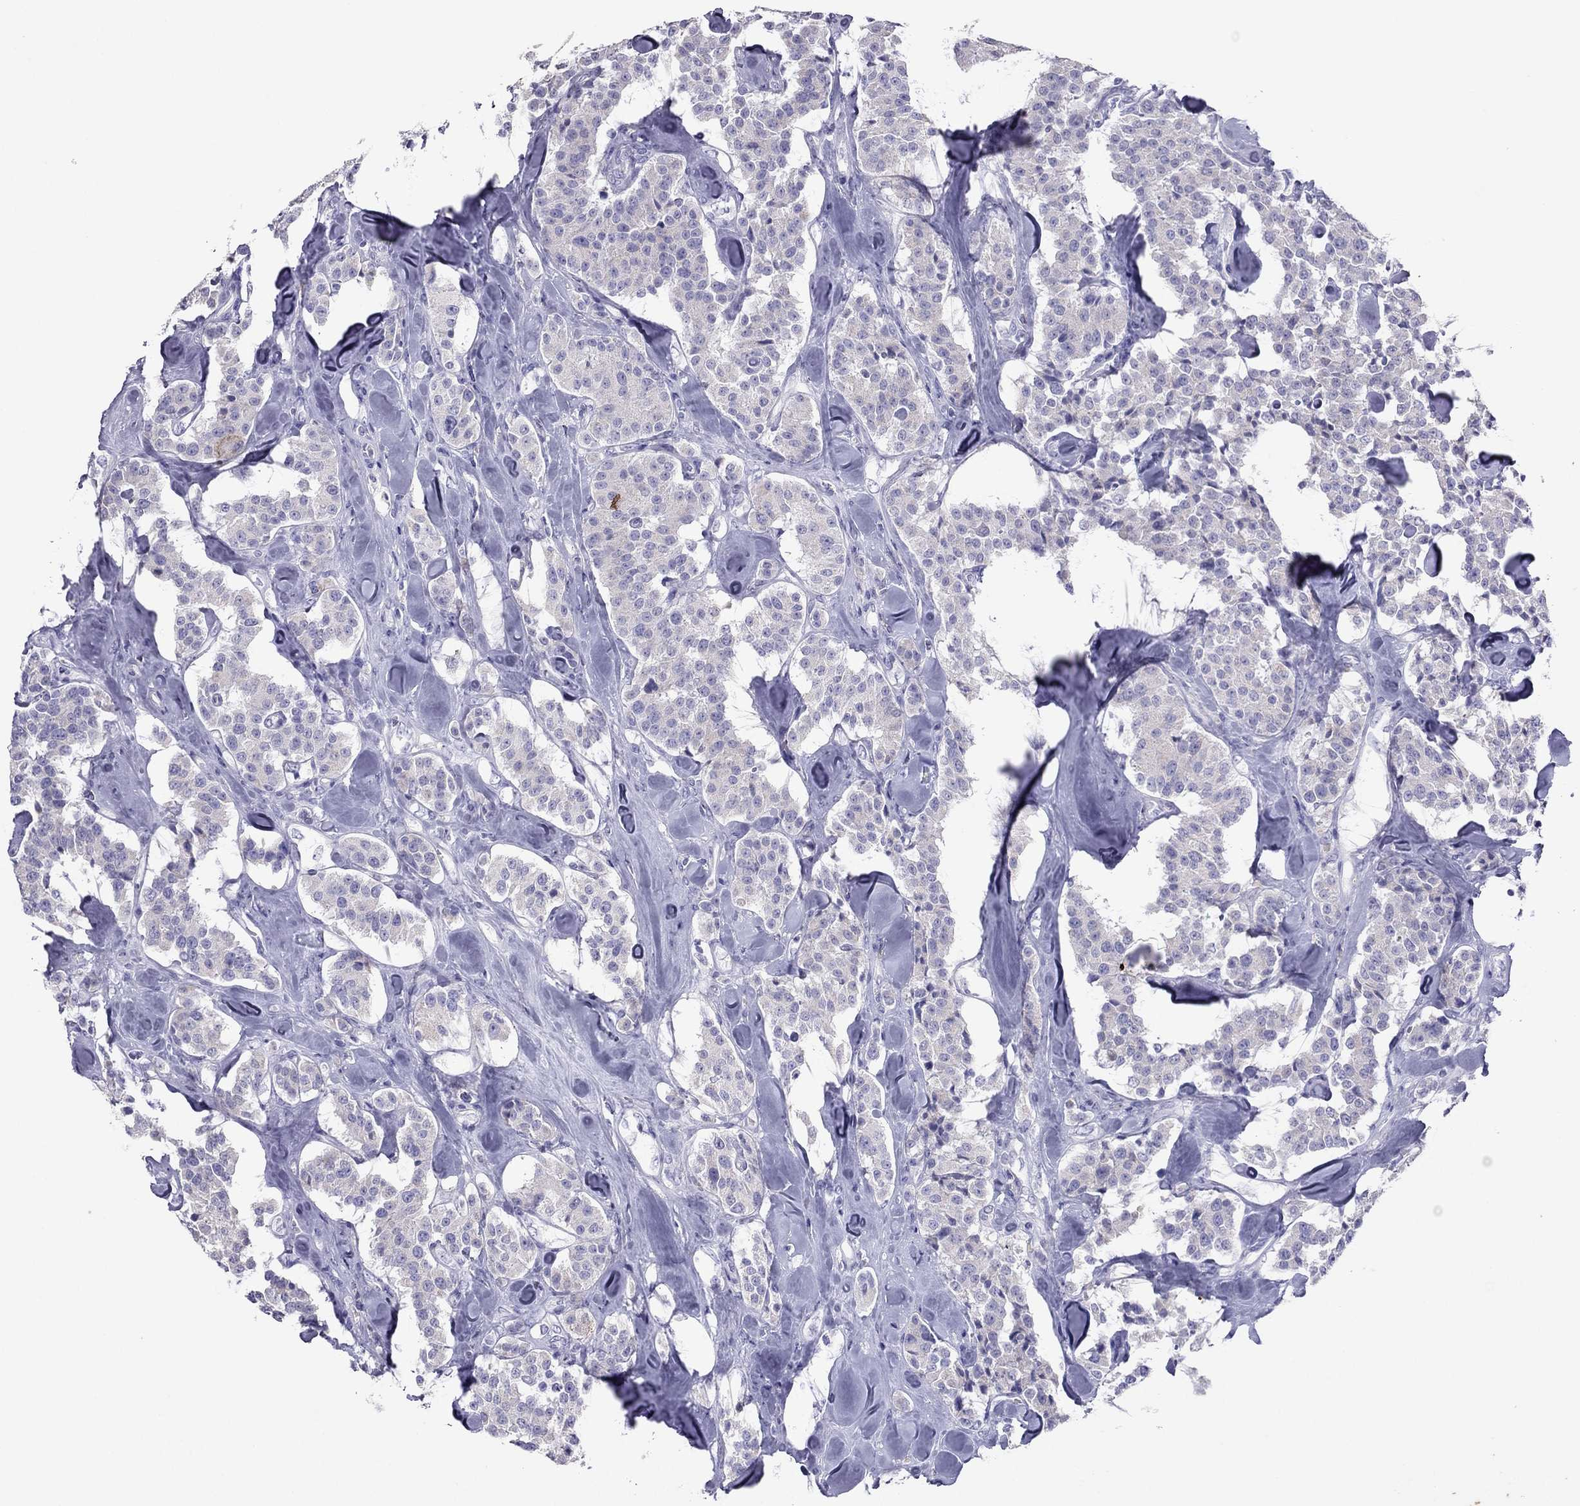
{"staining": {"intensity": "negative", "quantity": "none", "location": "none"}, "tissue": "carcinoid", "cell_type": "Tumor cells", "image_type": "cancer", "snomed": [{"axis": "morphology", "description": "Carcinoid, malignant, NOS"}, {"axis": "topography", "description": "Pancreas"}], "caption": "Human carcinoid stained for a protein using IHC displays no staining in tumor cells.", "gene": "MAEL", "patient": {"sex": "male", "age": 41}}